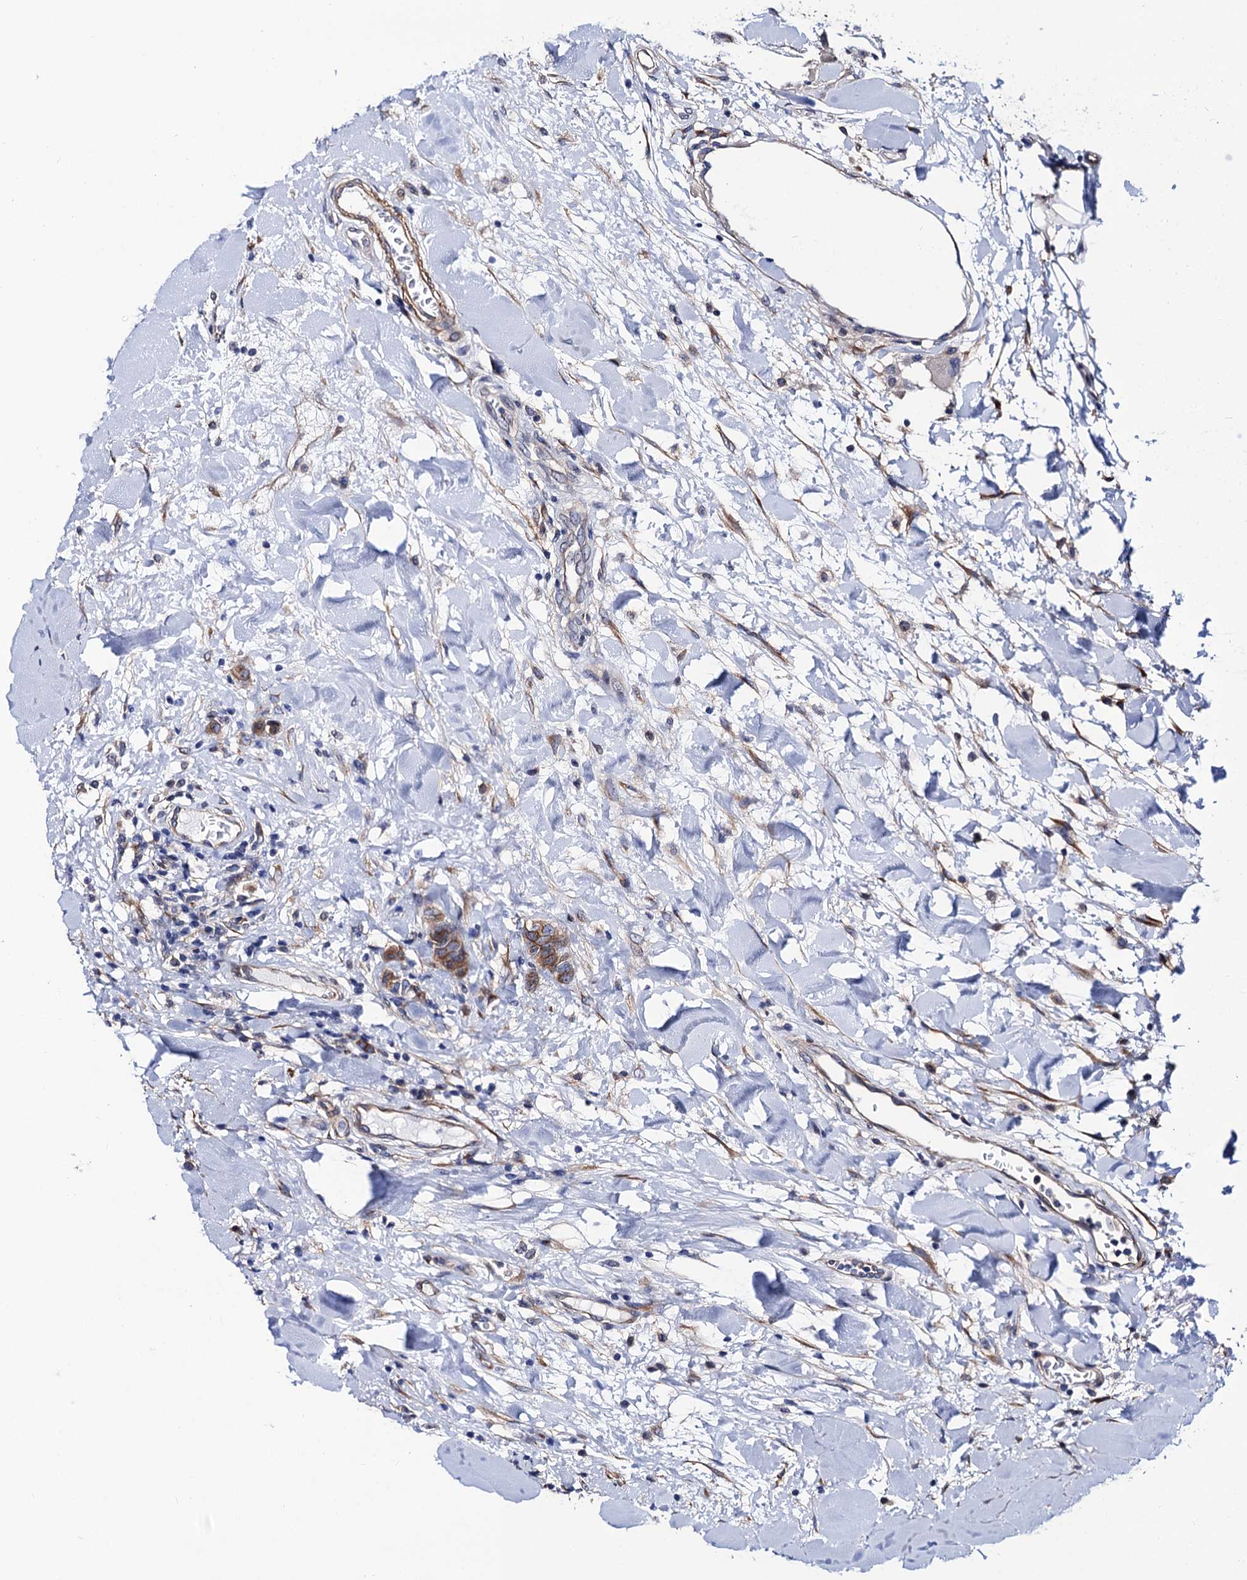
{"staining": {"intensity": "moderate", "quantity": ">75%", "location": "cytoplasmic/membranous"}, "tissue": "breast cancer", "cell_type": "Tumor cells", "image_type": "cancer", "snomed": [{"axis": "morphology", "description": "Duct carcinoma"}, {"axis": "topography", "description": "Breast"}], "caption": "Human breast invasive ductal carcinoma stained with a protein marker exhibits moderate staining in tumor cells.", "gene": "ZDHHC18", "patient": {"sex": "female", "age": 40}}